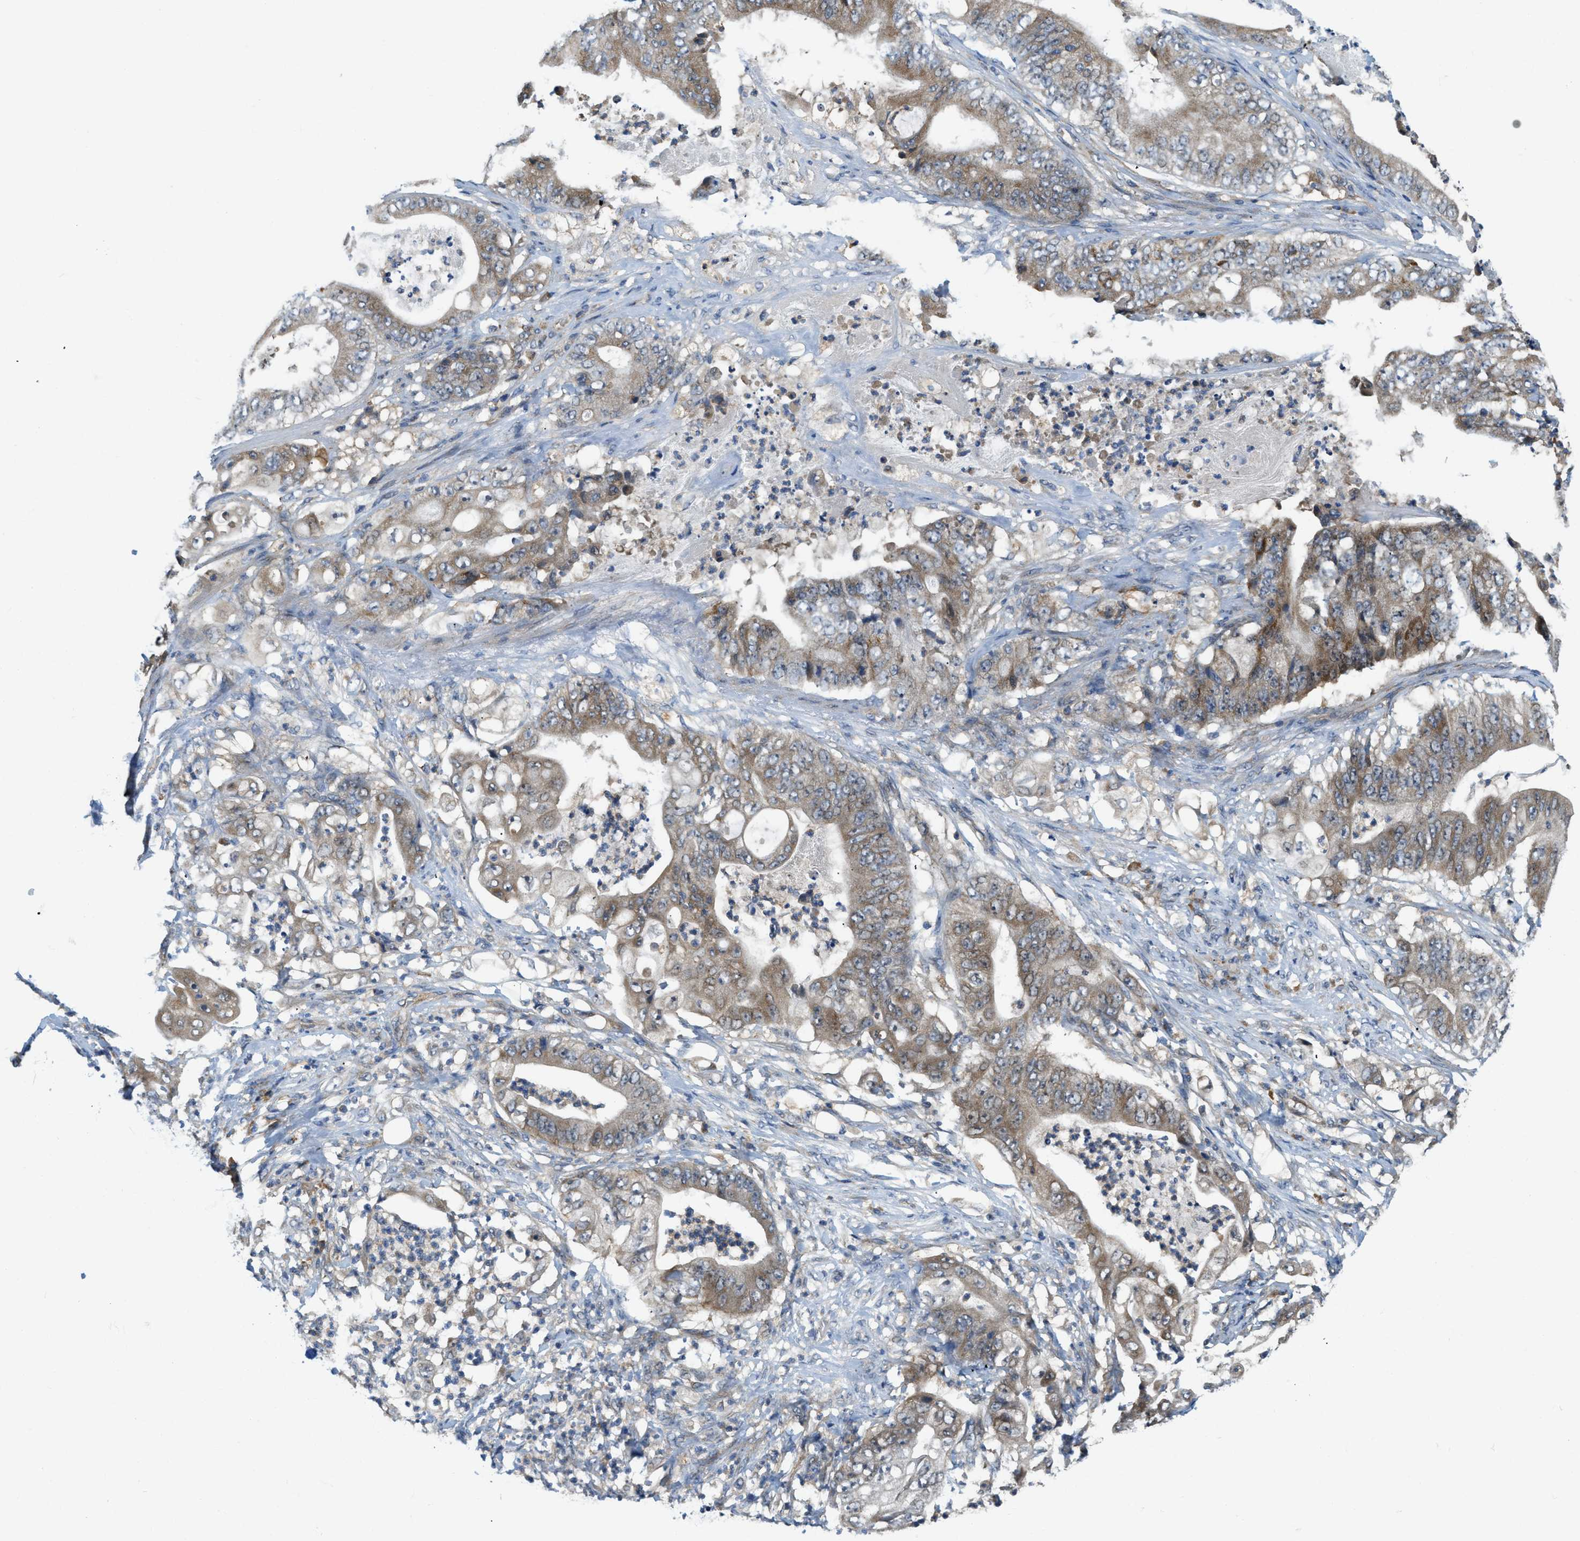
{"staining": {"intensity": "moderate", "quantity": ">75%", "location": "cytoplasmic/membranous"}, "tissue": "stomach cancer", "cell_type": "Tumor cells", "image_type": "cancer", "snomed": [{"axis": "morphology", "description": "Adenocarcinoma, NOS"}, {"axis": "topography", "description": "Stomach"}], "caption": "DAB immunohistochemical staining of stomach cancer shows moderate cytoplasmic/membranous protein staining in about >75% of tumor cells.", "gene": "STARD3NL", "patient": {"sex": "female", "age": 73}}